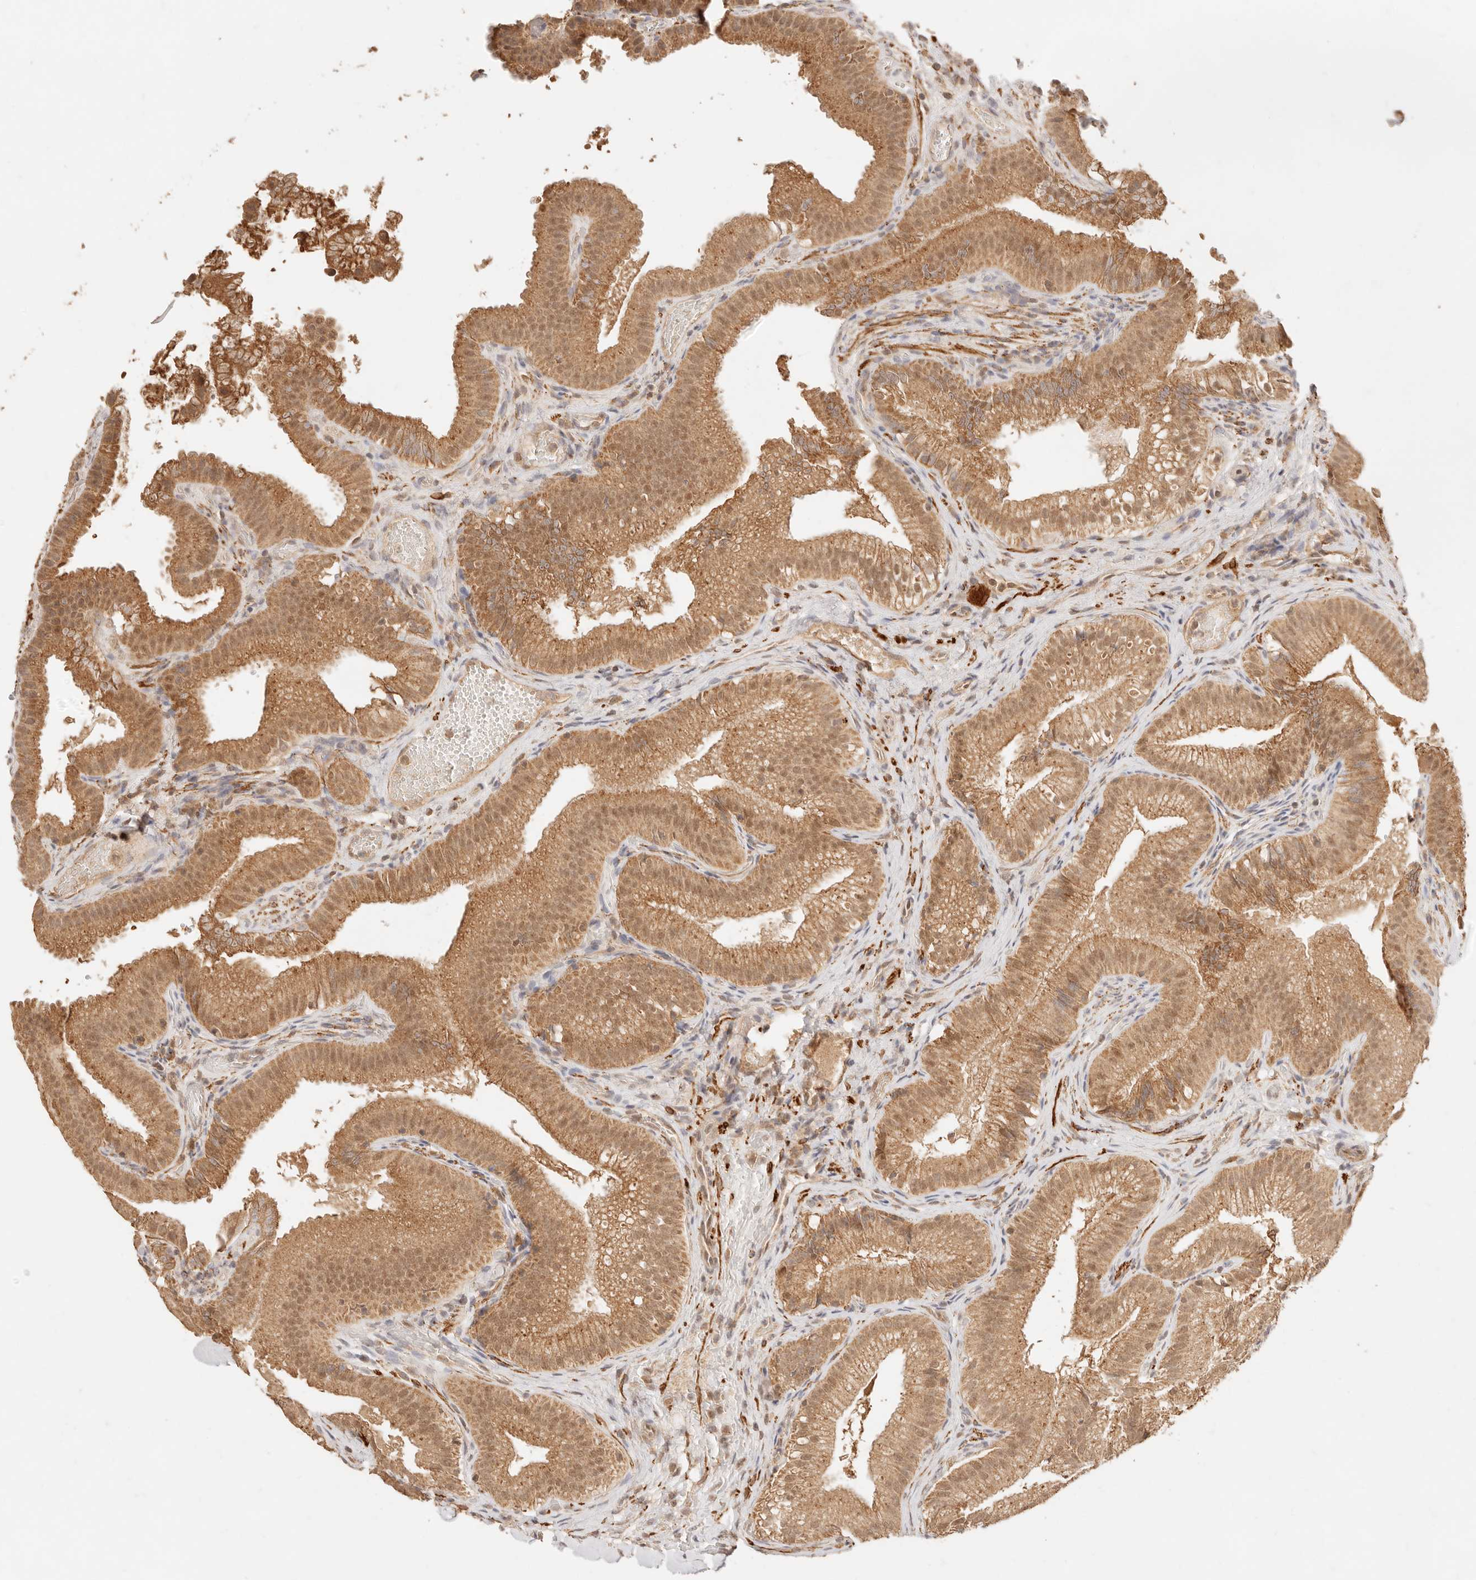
{"staining": {"intensity": "moderate", "quantity": ">75%", "location": "cytoplasmic/membranous,nuclear"}, "tissue": "gallbladder", "cell_type": "Glandular cells", "image_type": "normal", "snomed": [{"axis": "morphology", "description": "Normal tissue, NOS"}, {"axis": "topography", "description": "Gallbladder"}], "caption": "A medium amount of moderate cytoplasmic/membranous,nuclear expression is appreciated in about >75% of glandular cells in unremarkable gallbladder.", "gene": "TRIM11", "patient": {"sex": "female", "age": 30}}